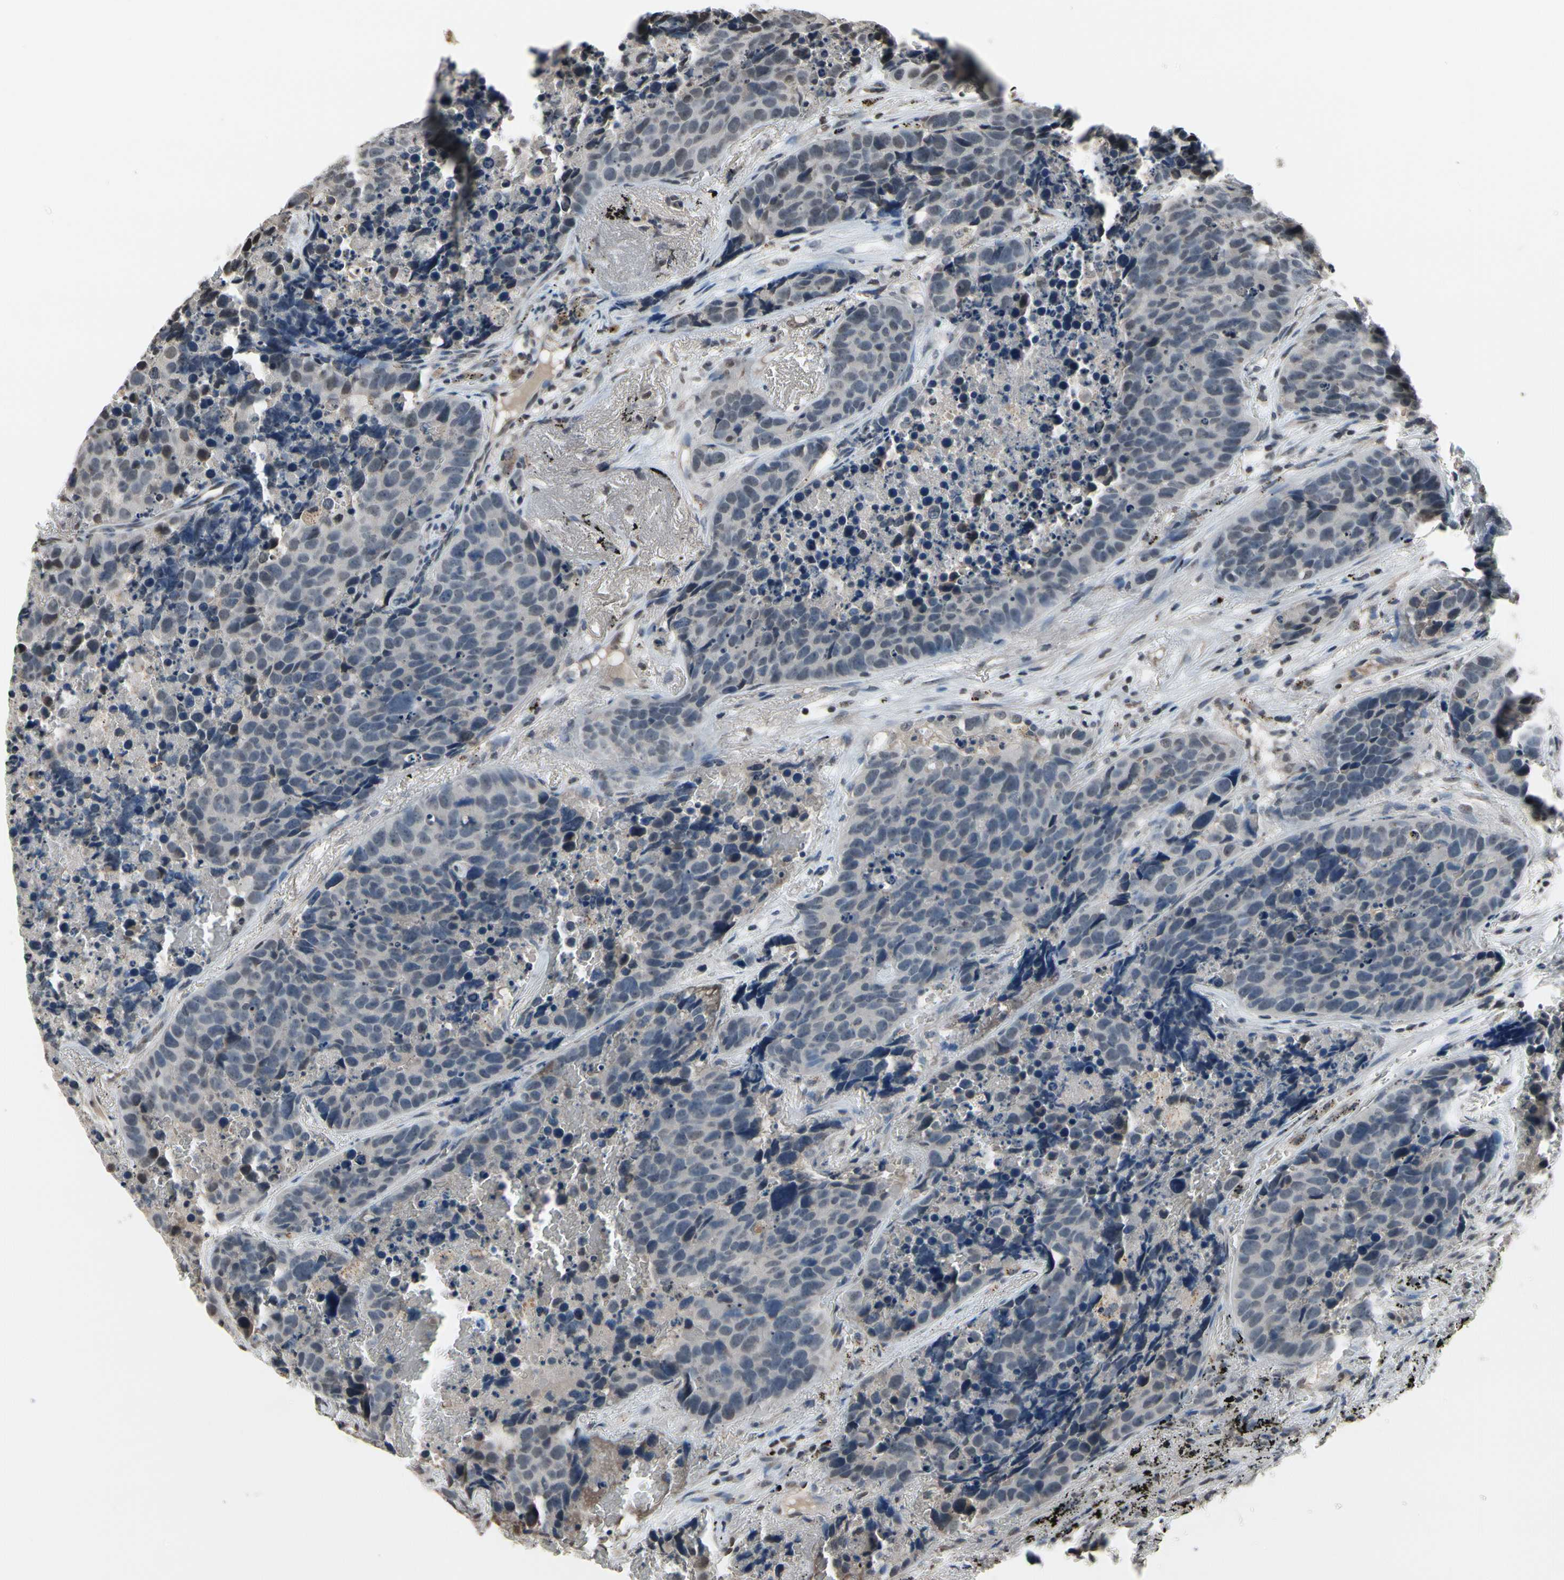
{"staining": {"intensity": "negative", "quantity": "none", "location": "none"}, "tissue": "carcinoid", "cell_type": "Tumor cells", "image_type": "cancer", "snomed": [{"axis": "morphology", "description": "Carcinoid, malignant, NOS"}, {"axis": "topography", "description": "Lung"}], "caption": "Carcinoid was stained to show a protein in brown. There is no significant expression in tumor cells. The staining is performed using DAB (3,3'-diaminobenzidine) brown chromogen with nuclei counter-stained in using hematoxylin.", "gene": "HIPK2", "patient": {"sex": "male", "age": 60}}